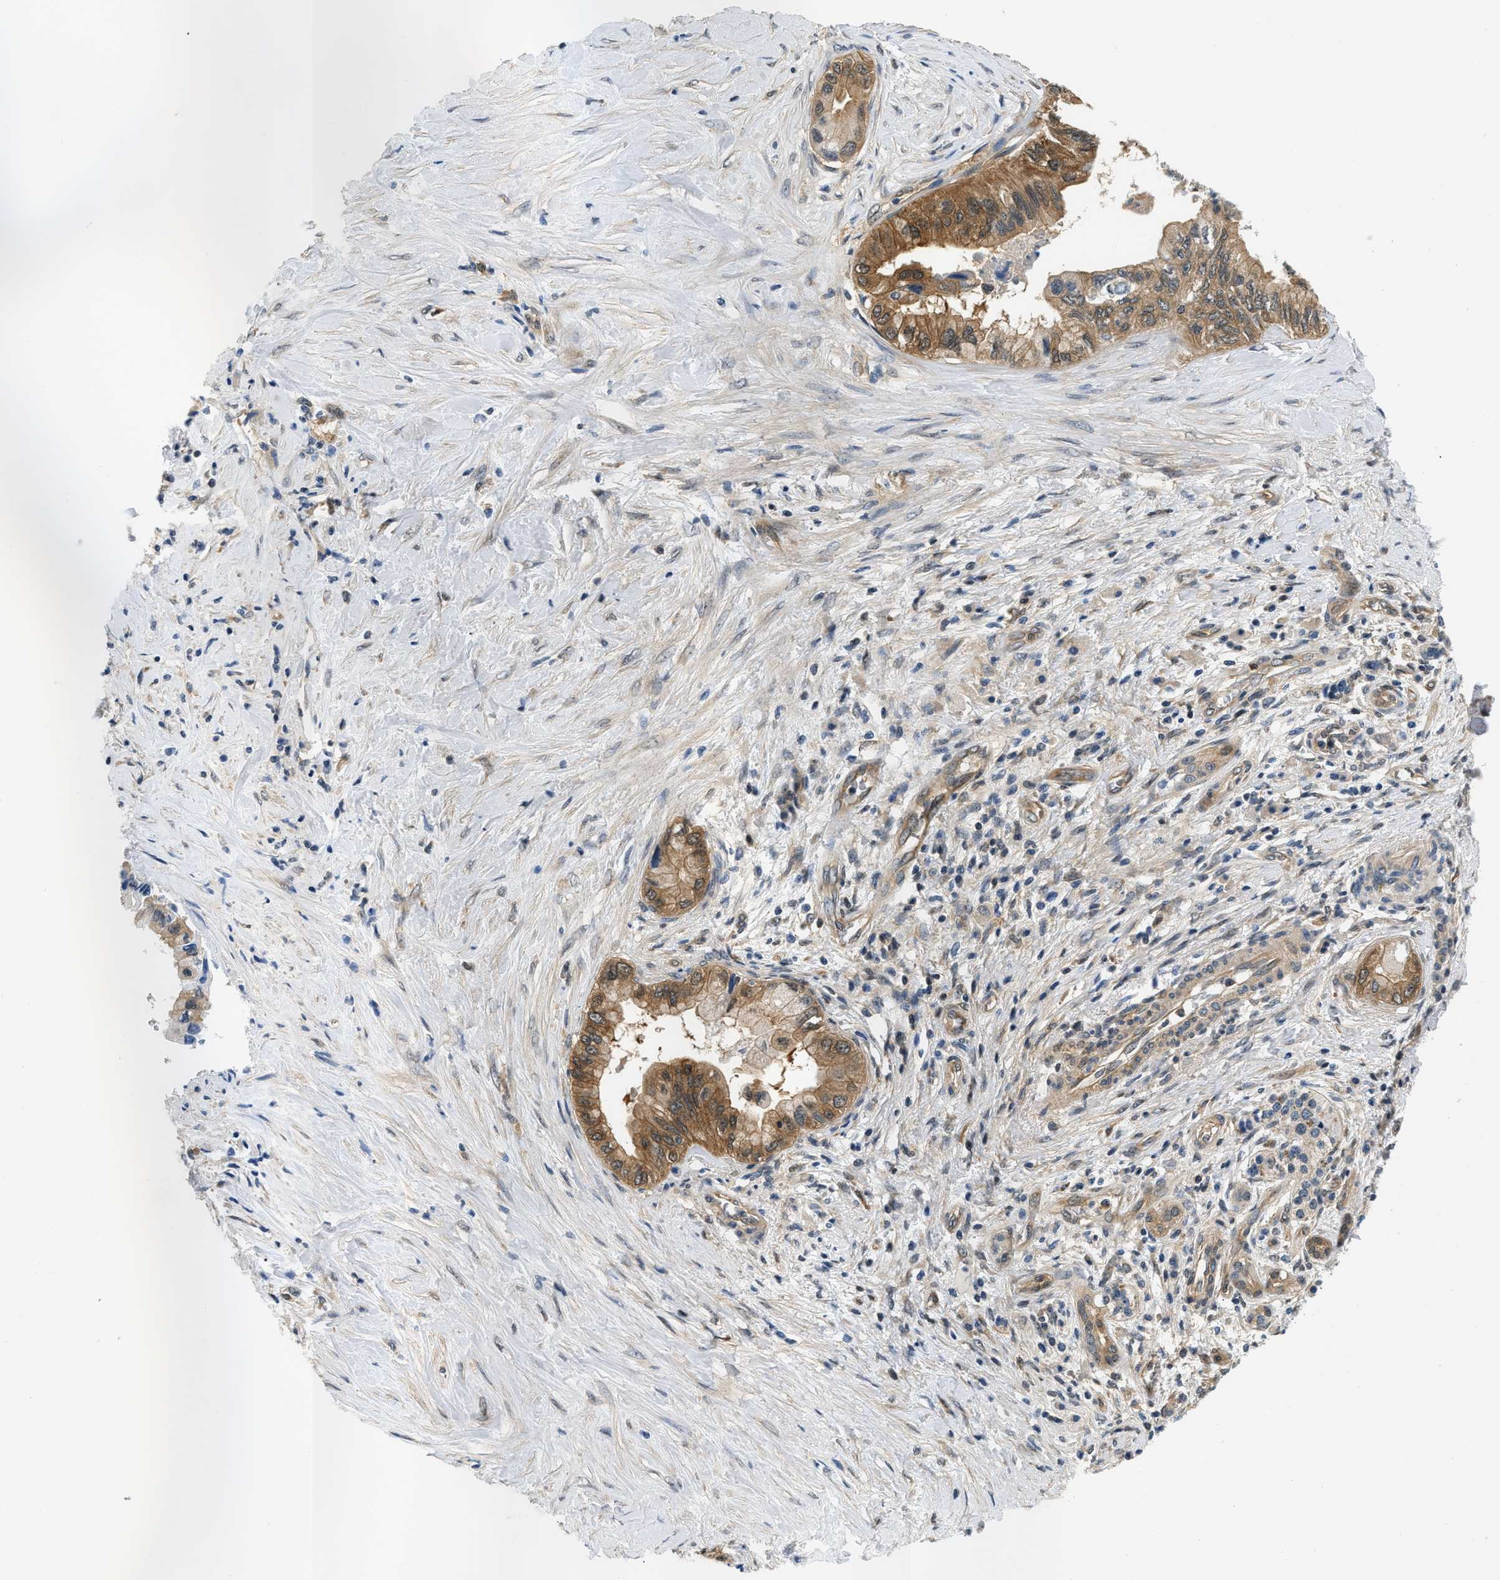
{"staining": {"intensity": "moderate", "quantity": ">75%", "location": "cytoplasmic/membranous"}, "tissue": "pancreatic cancer", "cell_type": "Tumor cells", "image_type": "cancer", "snomed": [{"axis": "morphology", "description": "Adenocarcinoma, NOS"}, {"axis": "topography", "description": "Pancreas"}], "caption": "IHC image of neoplastic tissue: human adenocarcinoma (pancreatic) stained using immunohistochemistry (IHC) displays medium levels of moderate protein expression localized specifically in the cytoplasmic/membranous of tumor cells, appearing as a cytoplasmic/membranous brown color.", "gene": "EIF4EBP2", "patient": {"sex": "female", "age": 73}}